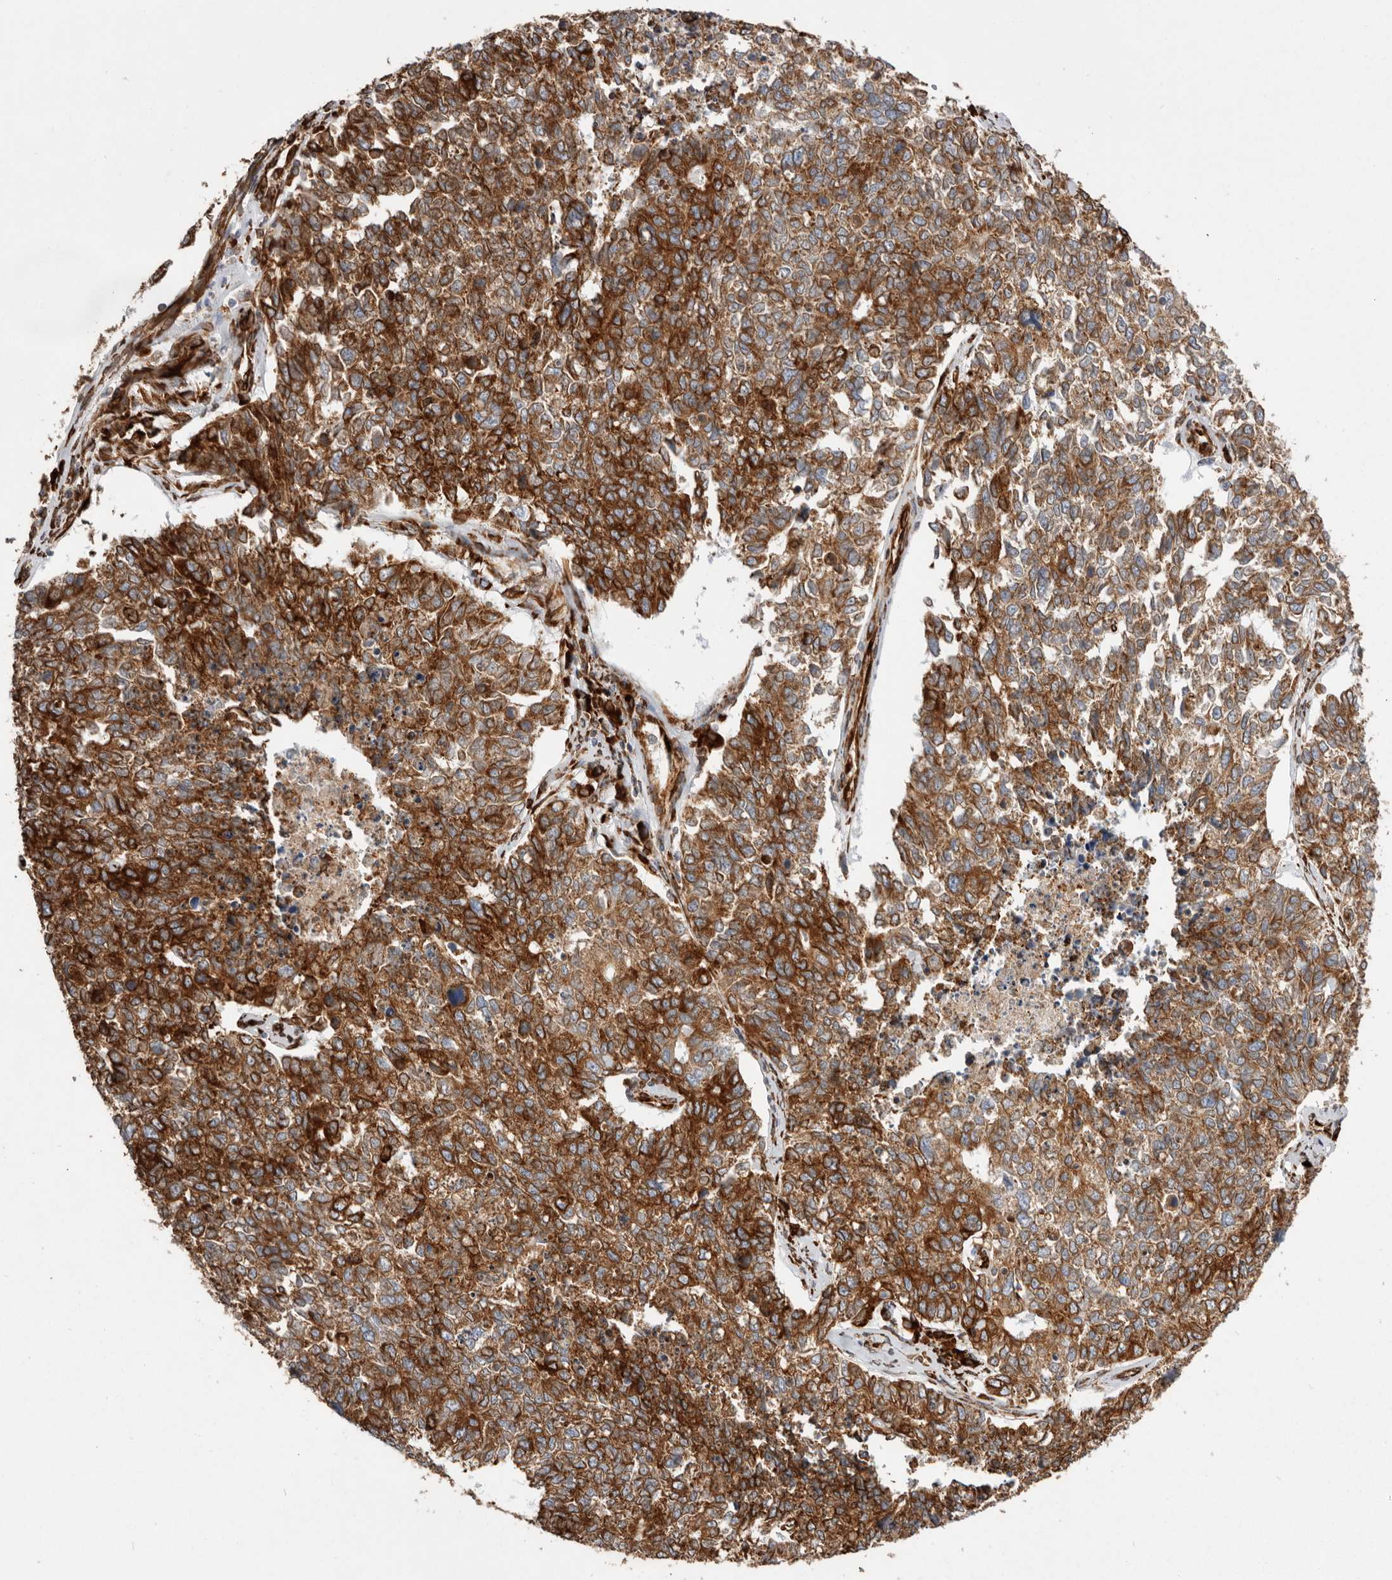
{"staining": {"intensity": "strong", "quantity": ">75%", "location": "cytoplasmic/membranous"}, "tissue": "cervical cancer", "cell_type": "Tumor cells", "image_type": "cancer", "snomed": [{"axis": "morphology", "description": "Squamous cell carcinoma, NOS"}, {"axis": "topography", "description": "Cervix"}], "caption": "Brown immunohistochemical staining in cervical squamous cell carcinoma displays strong cytoplasmic/membranous staining in about >75% of tumor cells.", "gene": "WDTC1", "patient": {"sex": "female", "age": 63}}